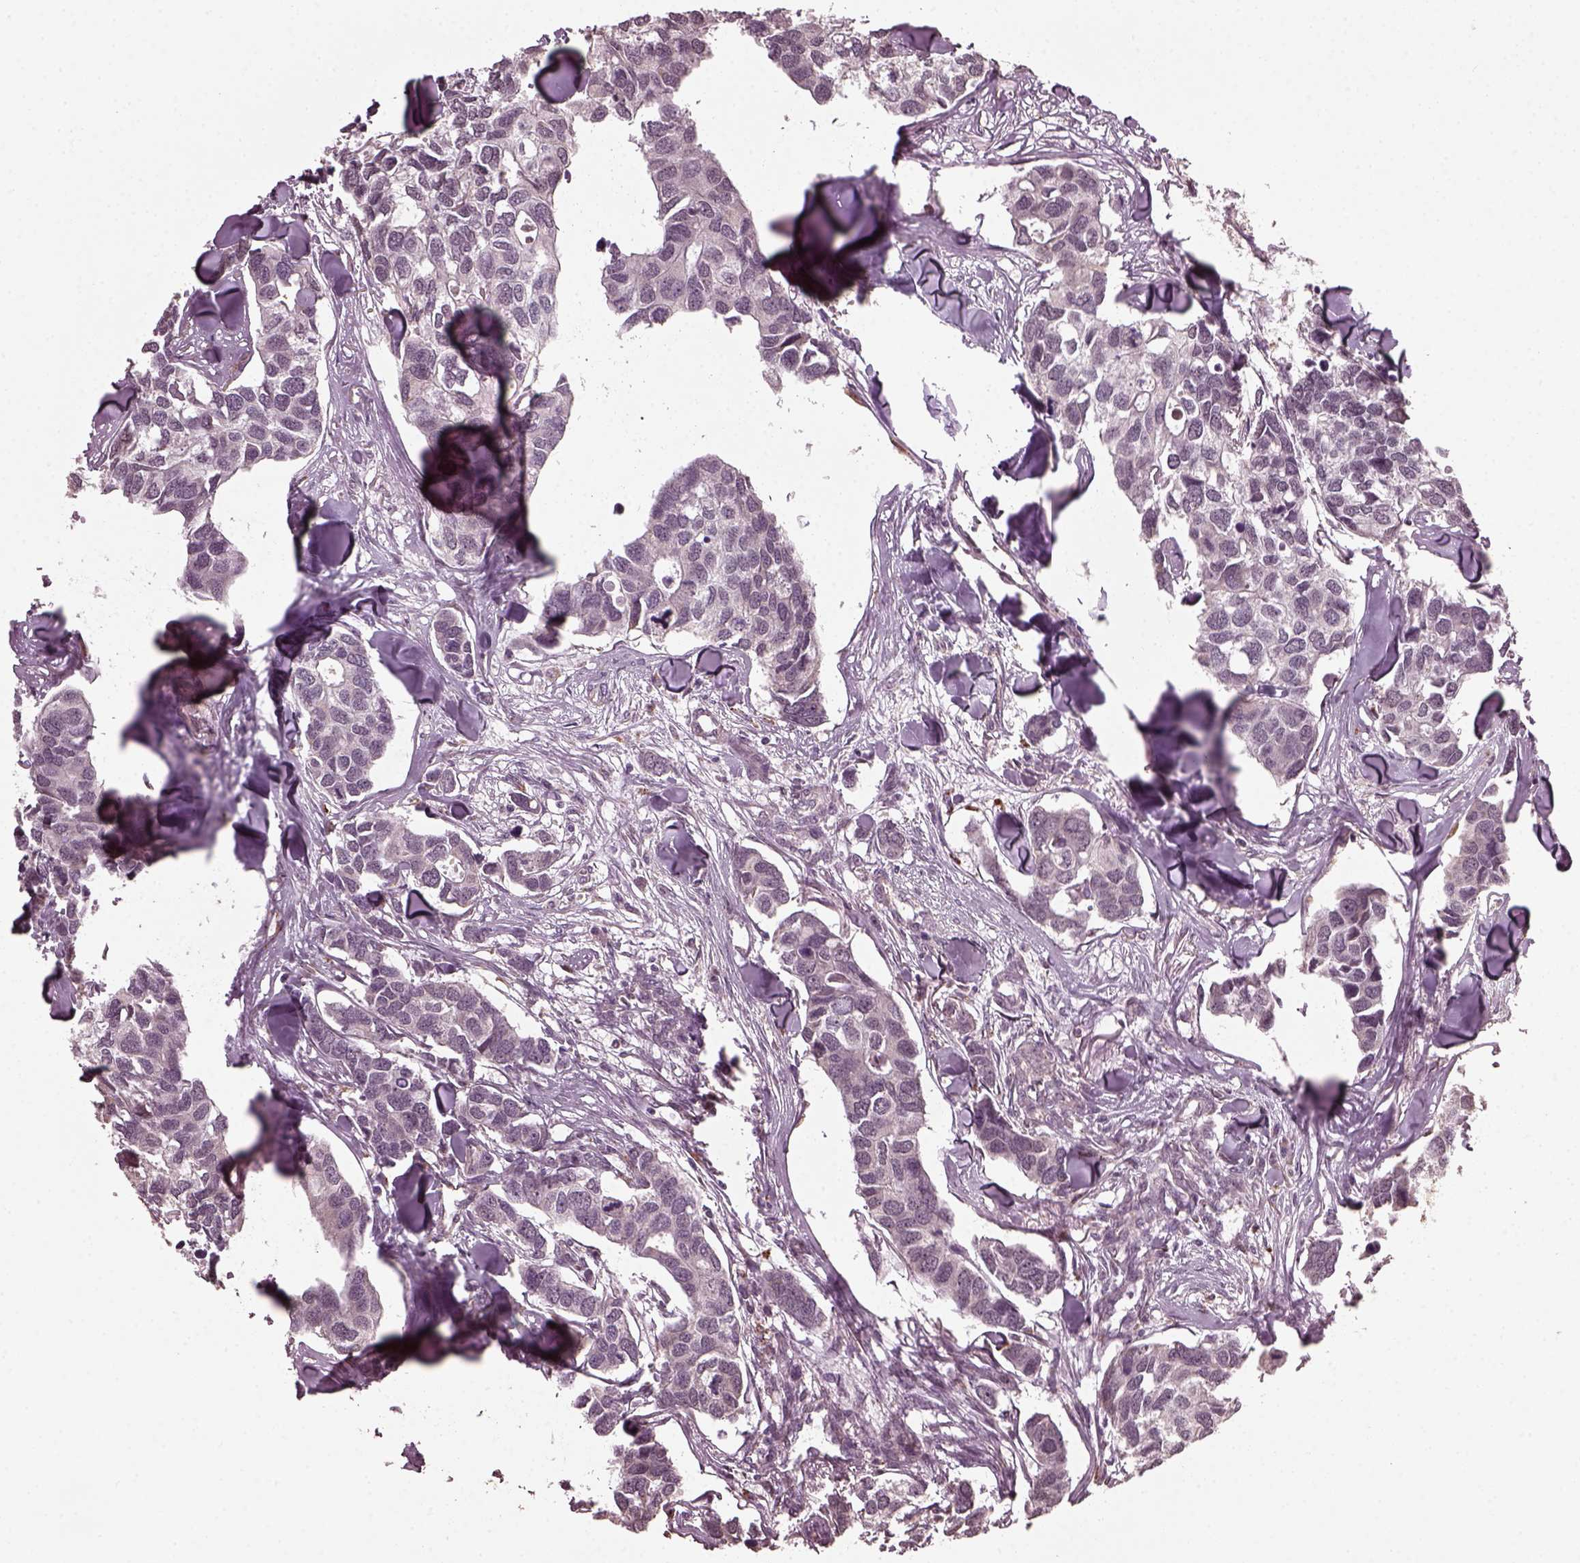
{"staining": {"intensity": "negative", "quantity": "none", "location": "none"}, "tissue": "breast cancer", "cell_type": "Tumor cells", "image_type": "cancer", "snomed": [{"axis": "morphology", "description": "Duct carcinoma"}, {"axis": "topography", "description": "Breast"}], "caption": "High power microscopy histopathology image of an immunohistochemistry (IHC) image of breast cancer (intraductal carcinoma), revealing no significant staining in tumor cells. (Stains: DAB immunohistochemistry with hematoxylin counter stain, Microscopy: brightfield microscopy at high magnification).", "gene": "RUFY3", "patient": {"sex": "female", "age": 83}}